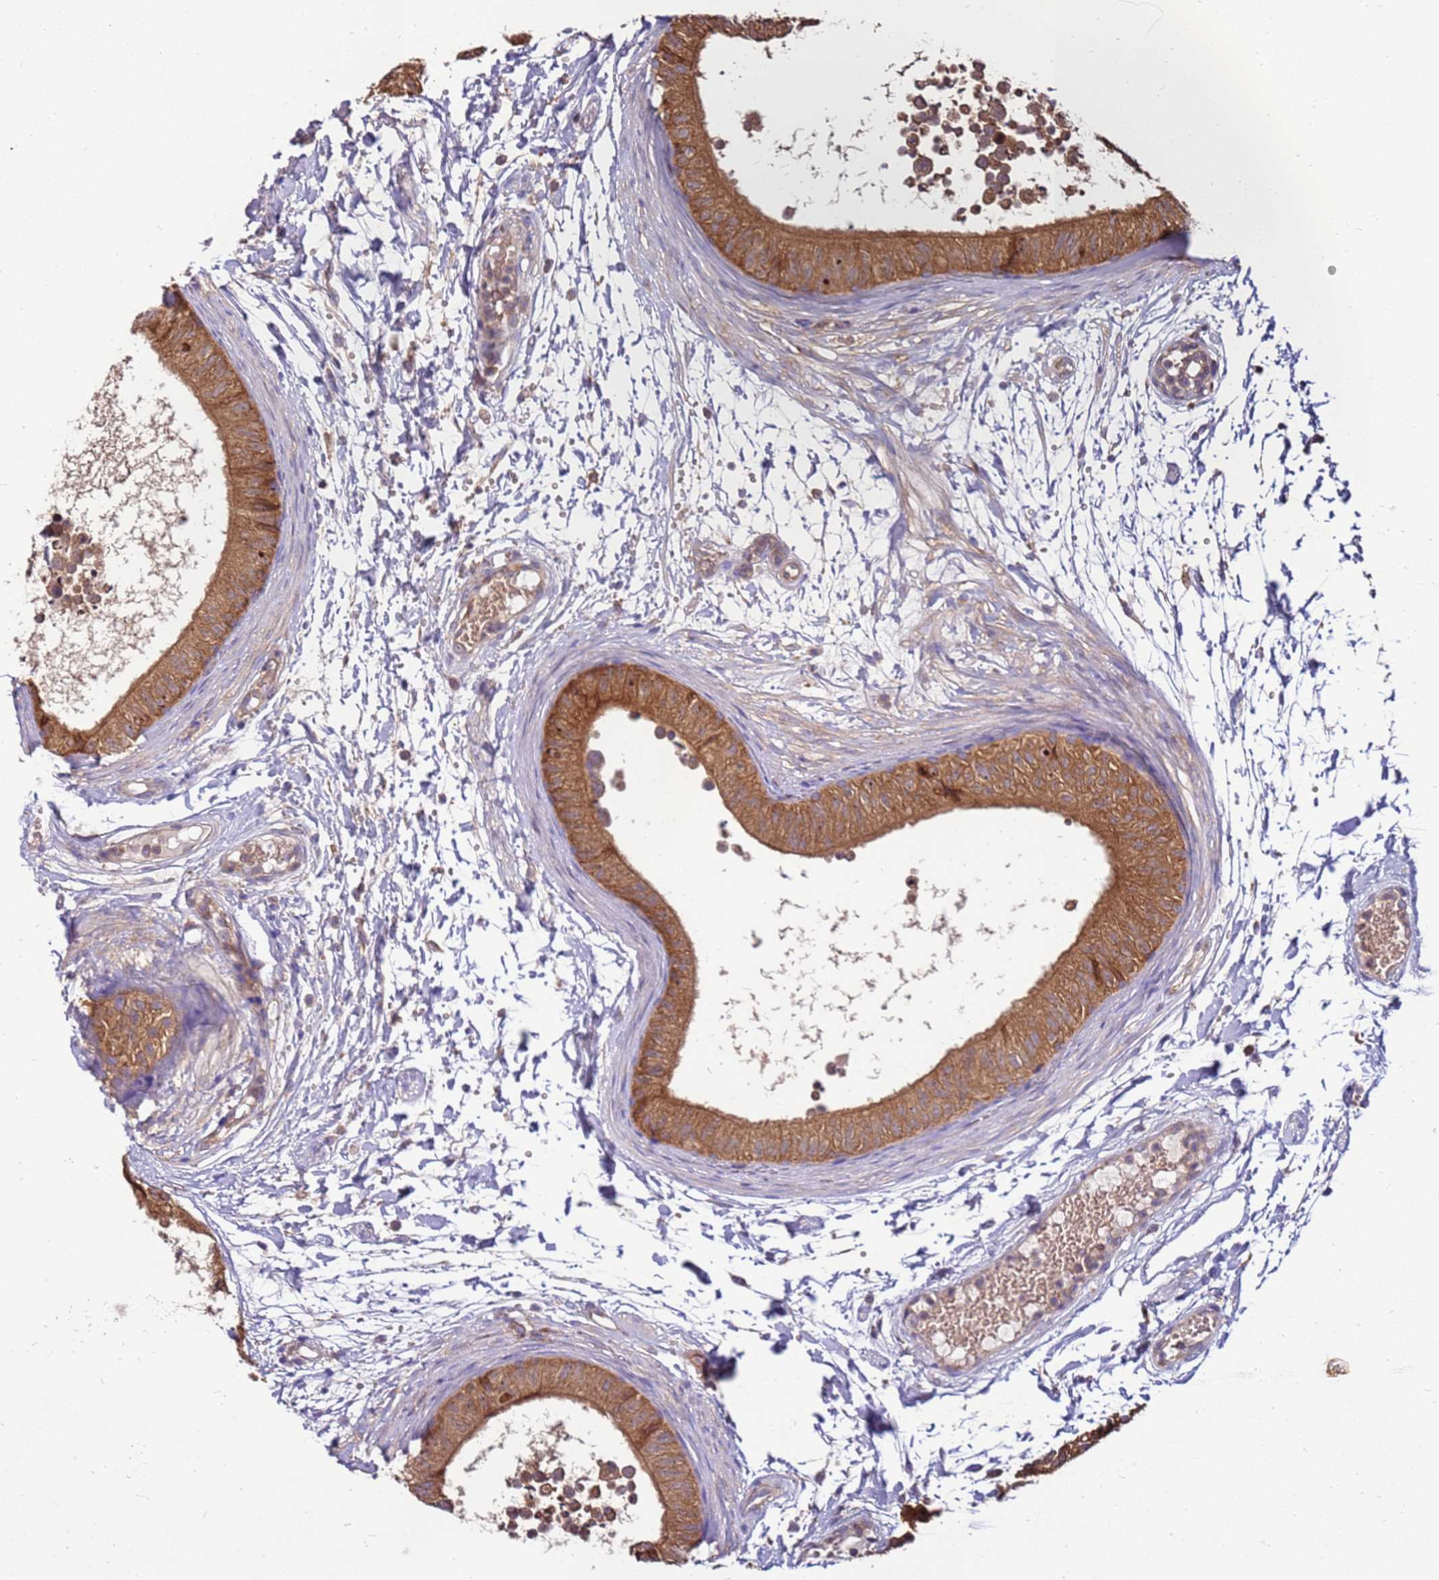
{"staining": {"intensity": "strong", "quantity": ">75%", "location": "cytoplasmic/membranous"}, "tissue": "epididymis", "cell_type": "Glandular cells", "image_type": "normal", "snomed": [{"axis": "morphology", "description": "Normal tissue, NOS"}, {"axis": "topography", "description": "Epididymis"}], "caption": "This image exhibits immunohistochemistry (IHC) staining of benign human epididymis, with high strong cytoplasmic/membranous positivity in about >75% of glandular cells.", "gene": "SLC44A5", "patient": {"sex": "male", "age": 15}}